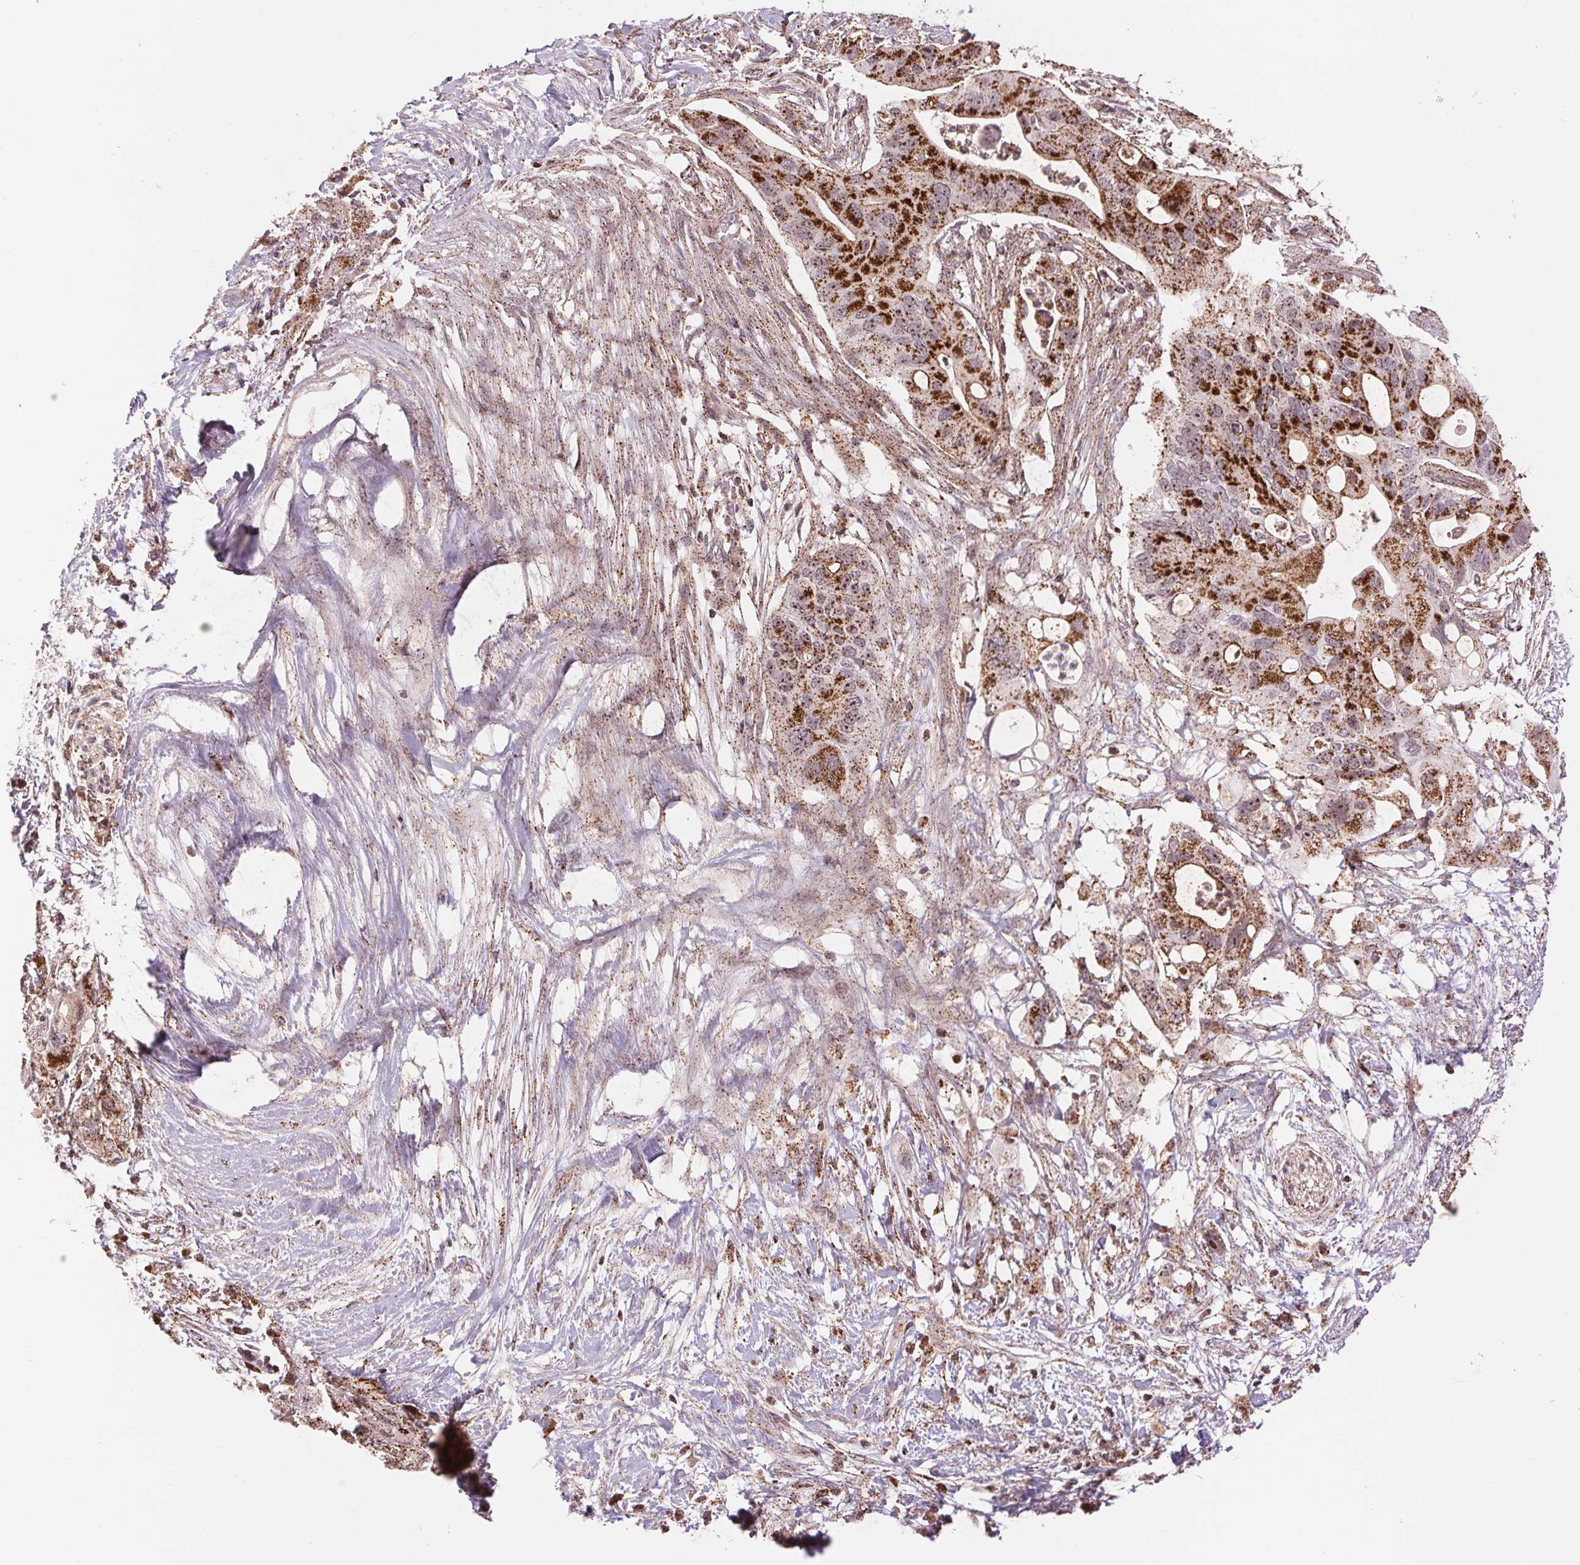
{"staining": {"intensity": "strong", "quantity": ">75%", "location": "cytoplasmic/membranous"}, "tissue": "pancreatic cancer", "cell_type": "Tumor cells", "image_type": "cancer", "snomed": [{"axis": "morphology", "description": "Adenocarcinoma, NOS"}, {"axis": "topography", "description": "Pancreas"}], "caption": "An image showing strong cytoplasmic/membranous staining in approximately >75% of tumor cells in pancreatic cancer, as visualized by brown immunohistochemical staining.", "gene": "CHMP4B", "patient": {"sex": "female", "age": 72}}